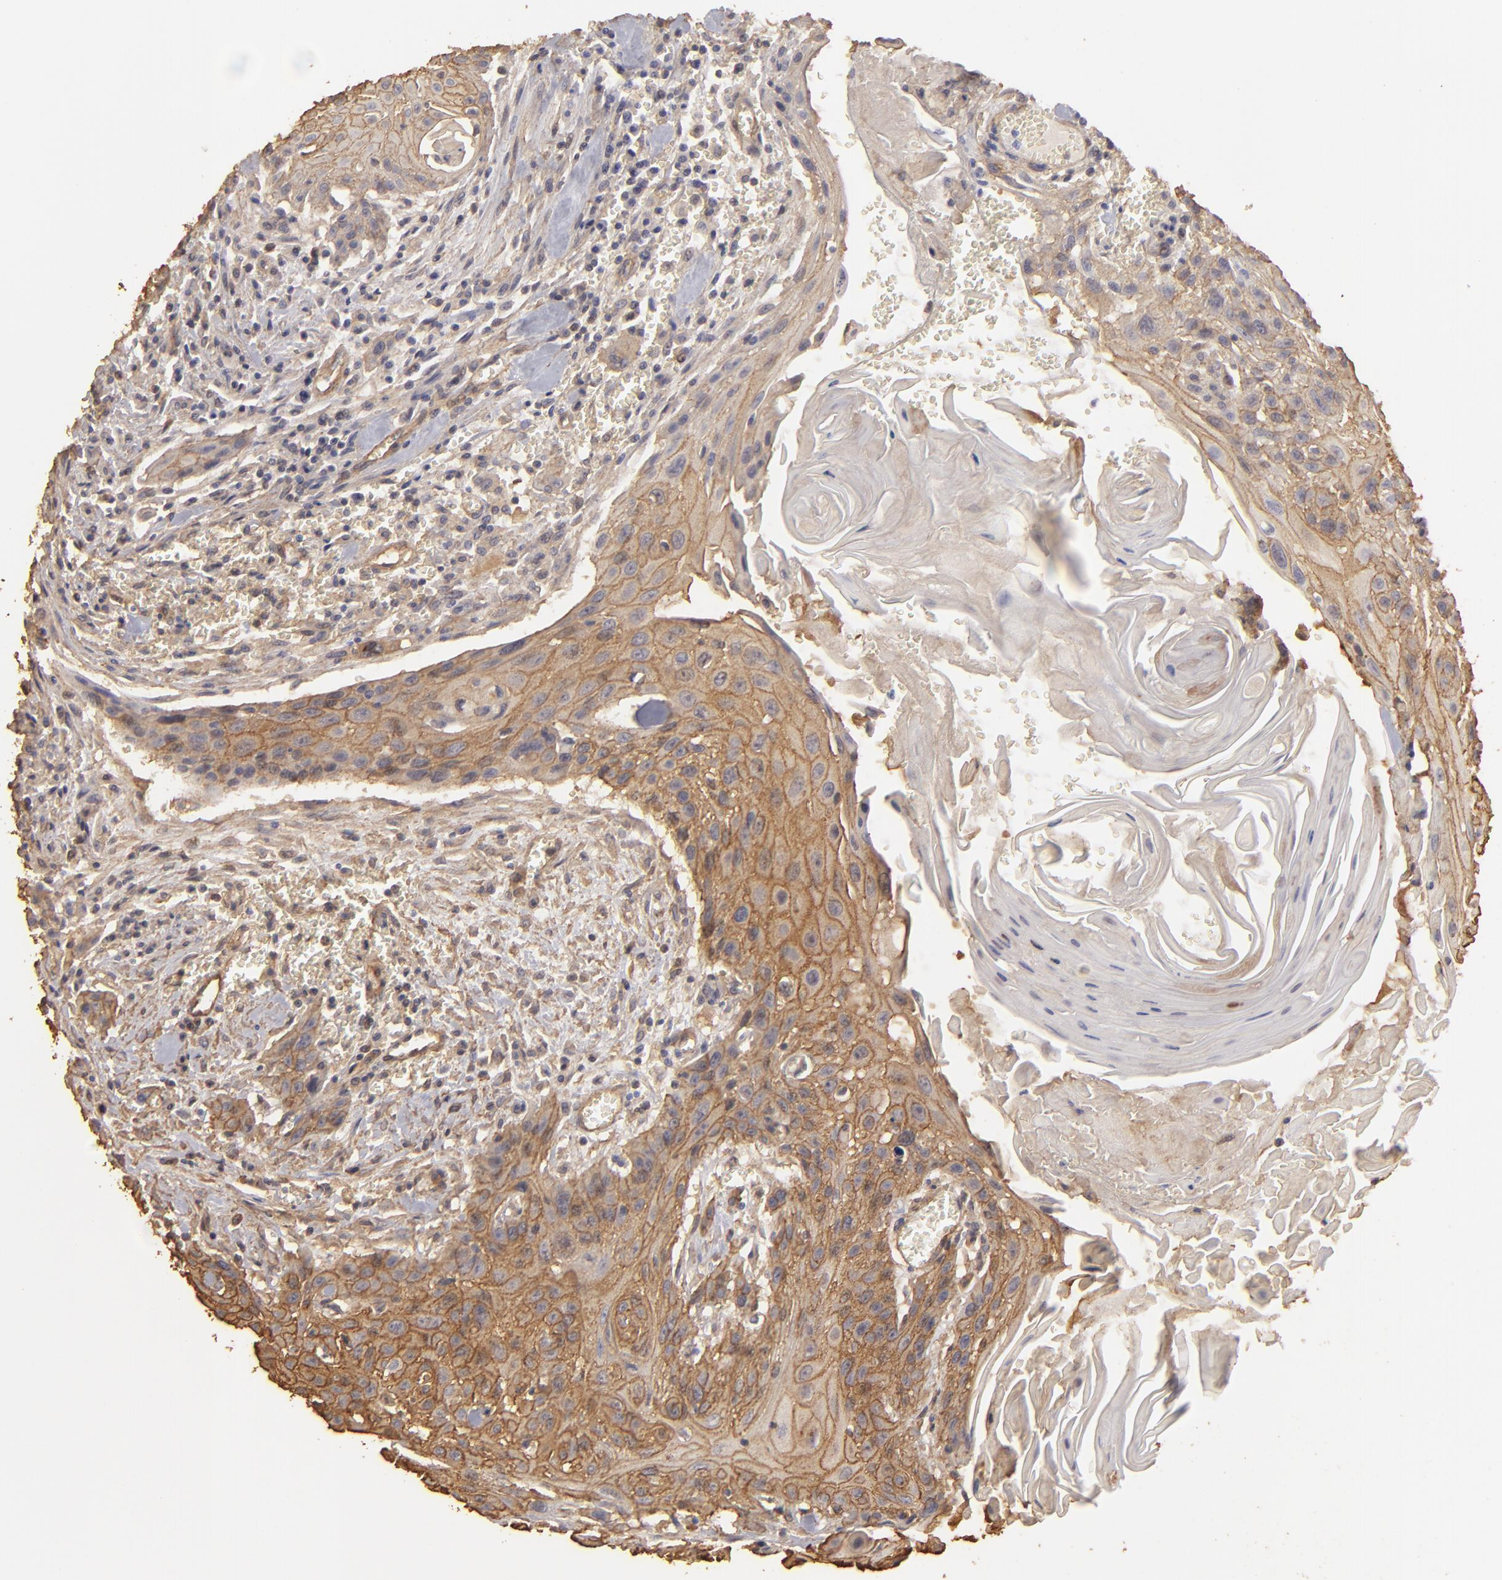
{"staining": {"intensity": "moderate", "quantity": ">75%", "location": "cytoplasmic/membranous"}, "tissue": "head and neck cancer", "cell_type": "Tumor cells", "image_type": "cancer", "snomed": [{"axis": "morphology", "description": "Squamous cell carcinoma, NOS"}, {"axis": "morphology", "description": "Squamous cell carcinoma, metastatic, NOS"}, {"axis": "topography", "description": "Lymph node"}, {"axis": "topography", "description": "Salivary gland"}, {"axis": "topography", "description": "Head-Neck"}], "caption": "Protein staining of head and neck cancer tissue demonstrates moderate cytoplasmic/membranous staining in about >75% of tumor cells.", "gene": "HSPB6", "patient": {"sex": "female", "age": 74}}